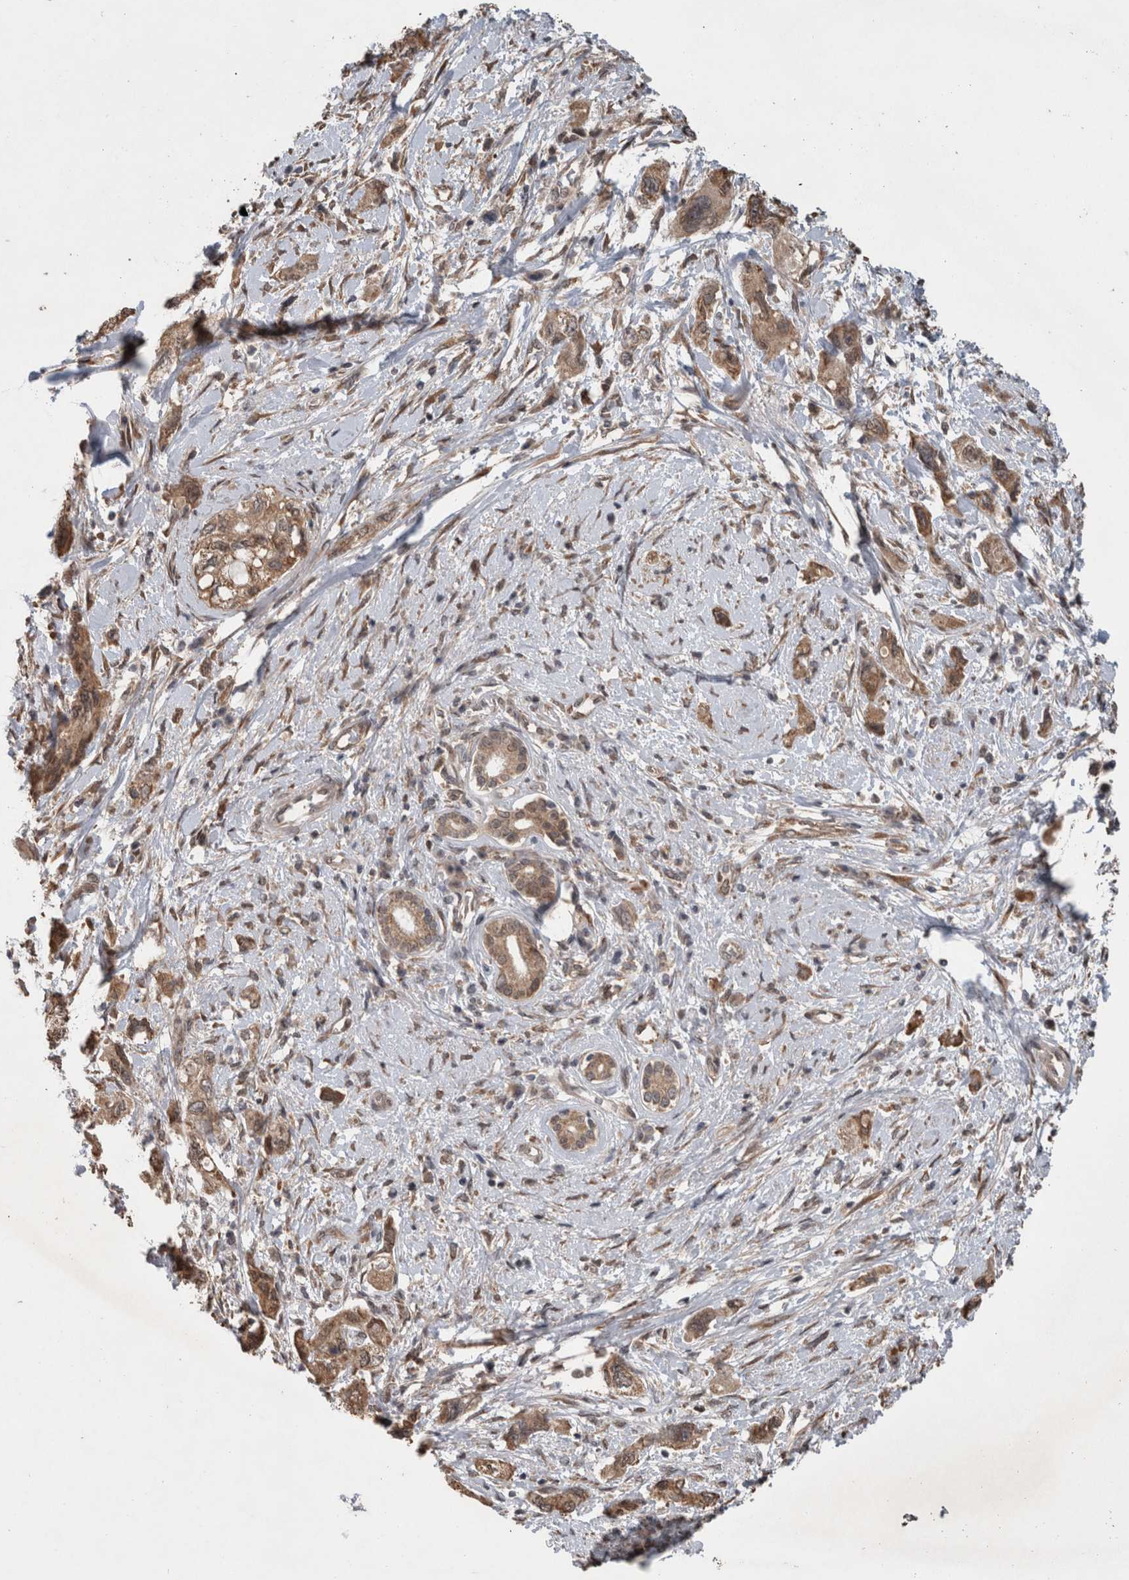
{"staining": {"intensity": "weak", "quantity": ">75%", "location": "cytoplasmic/membranous"}, "tissue": "pancreatic cancer", "cell_type": "Tumor cells", "image_type": "cancer", "snomed": [{"axis": "morphology", "description": "Adenocarcinoma, NOS"}, {"axis": "topography", "description": "Pancreas"}], "caption": "Immunohistochemistry (IHC) of human pancreatic cancer (adenocarcinoma) displays low levels of weak cytoplasmic/membranous expression in approximately >75% of tumor cells.", "gene": "GIMAP6", "patient": {"sex": "female", "age": 73}}